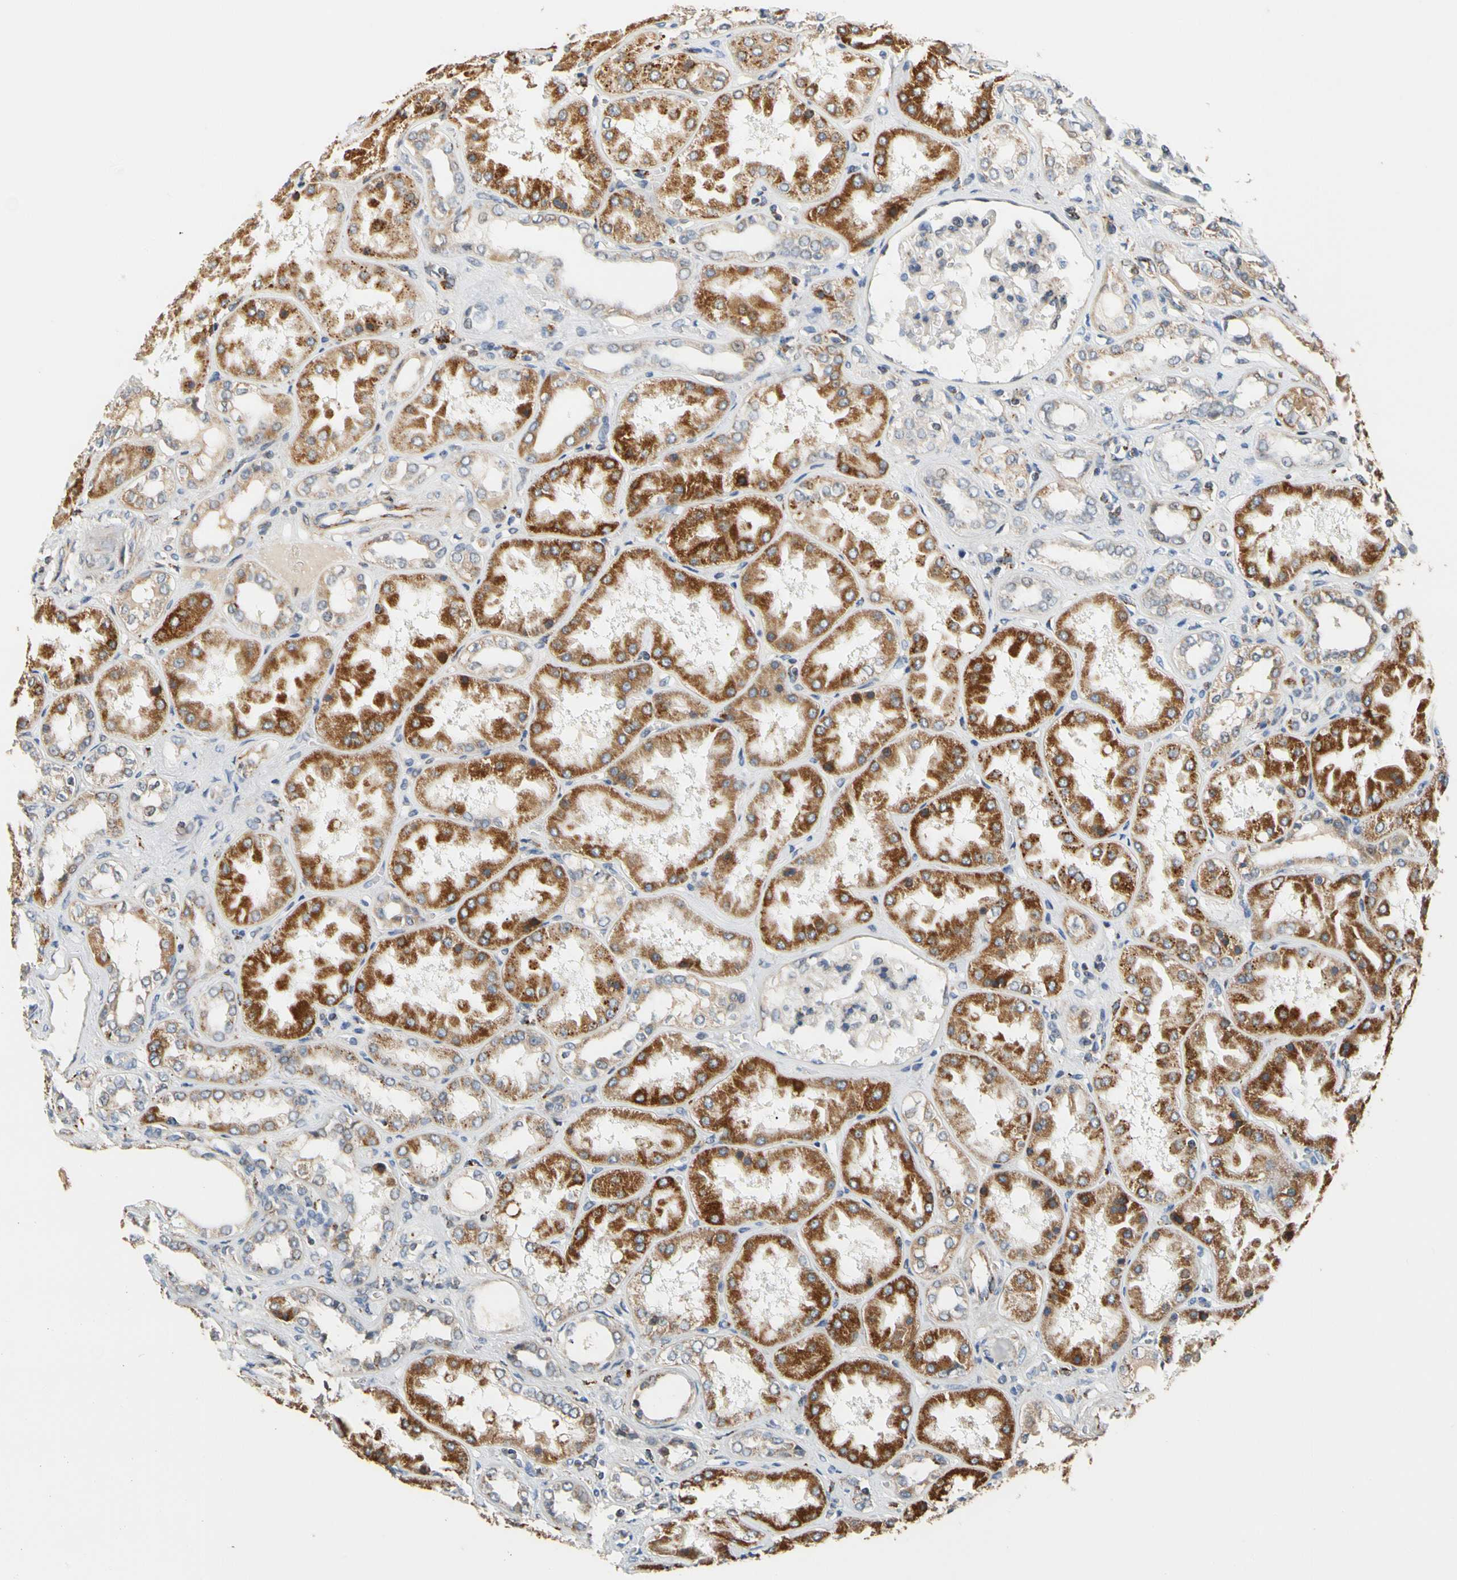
{"staining": {"intensity": "weak", "quantity": "<25%", "location": "cytoplasmic/membranous"}, "tissue": "kidney", "cell_type": "Cells in glomeruli", "image_type": "normal", "snomed": [{"axis": "morphology", "description": "Normal tissue, NOS"}, {"axis": "topography", "description": "Kidney"}], "caption": "This is an immunohistochemistry (IHC) image of normal kidney. There is no staining in cells in glomeruli.", "gene": "SFXN3", "patient": {"sex": "female", "age": 56}}